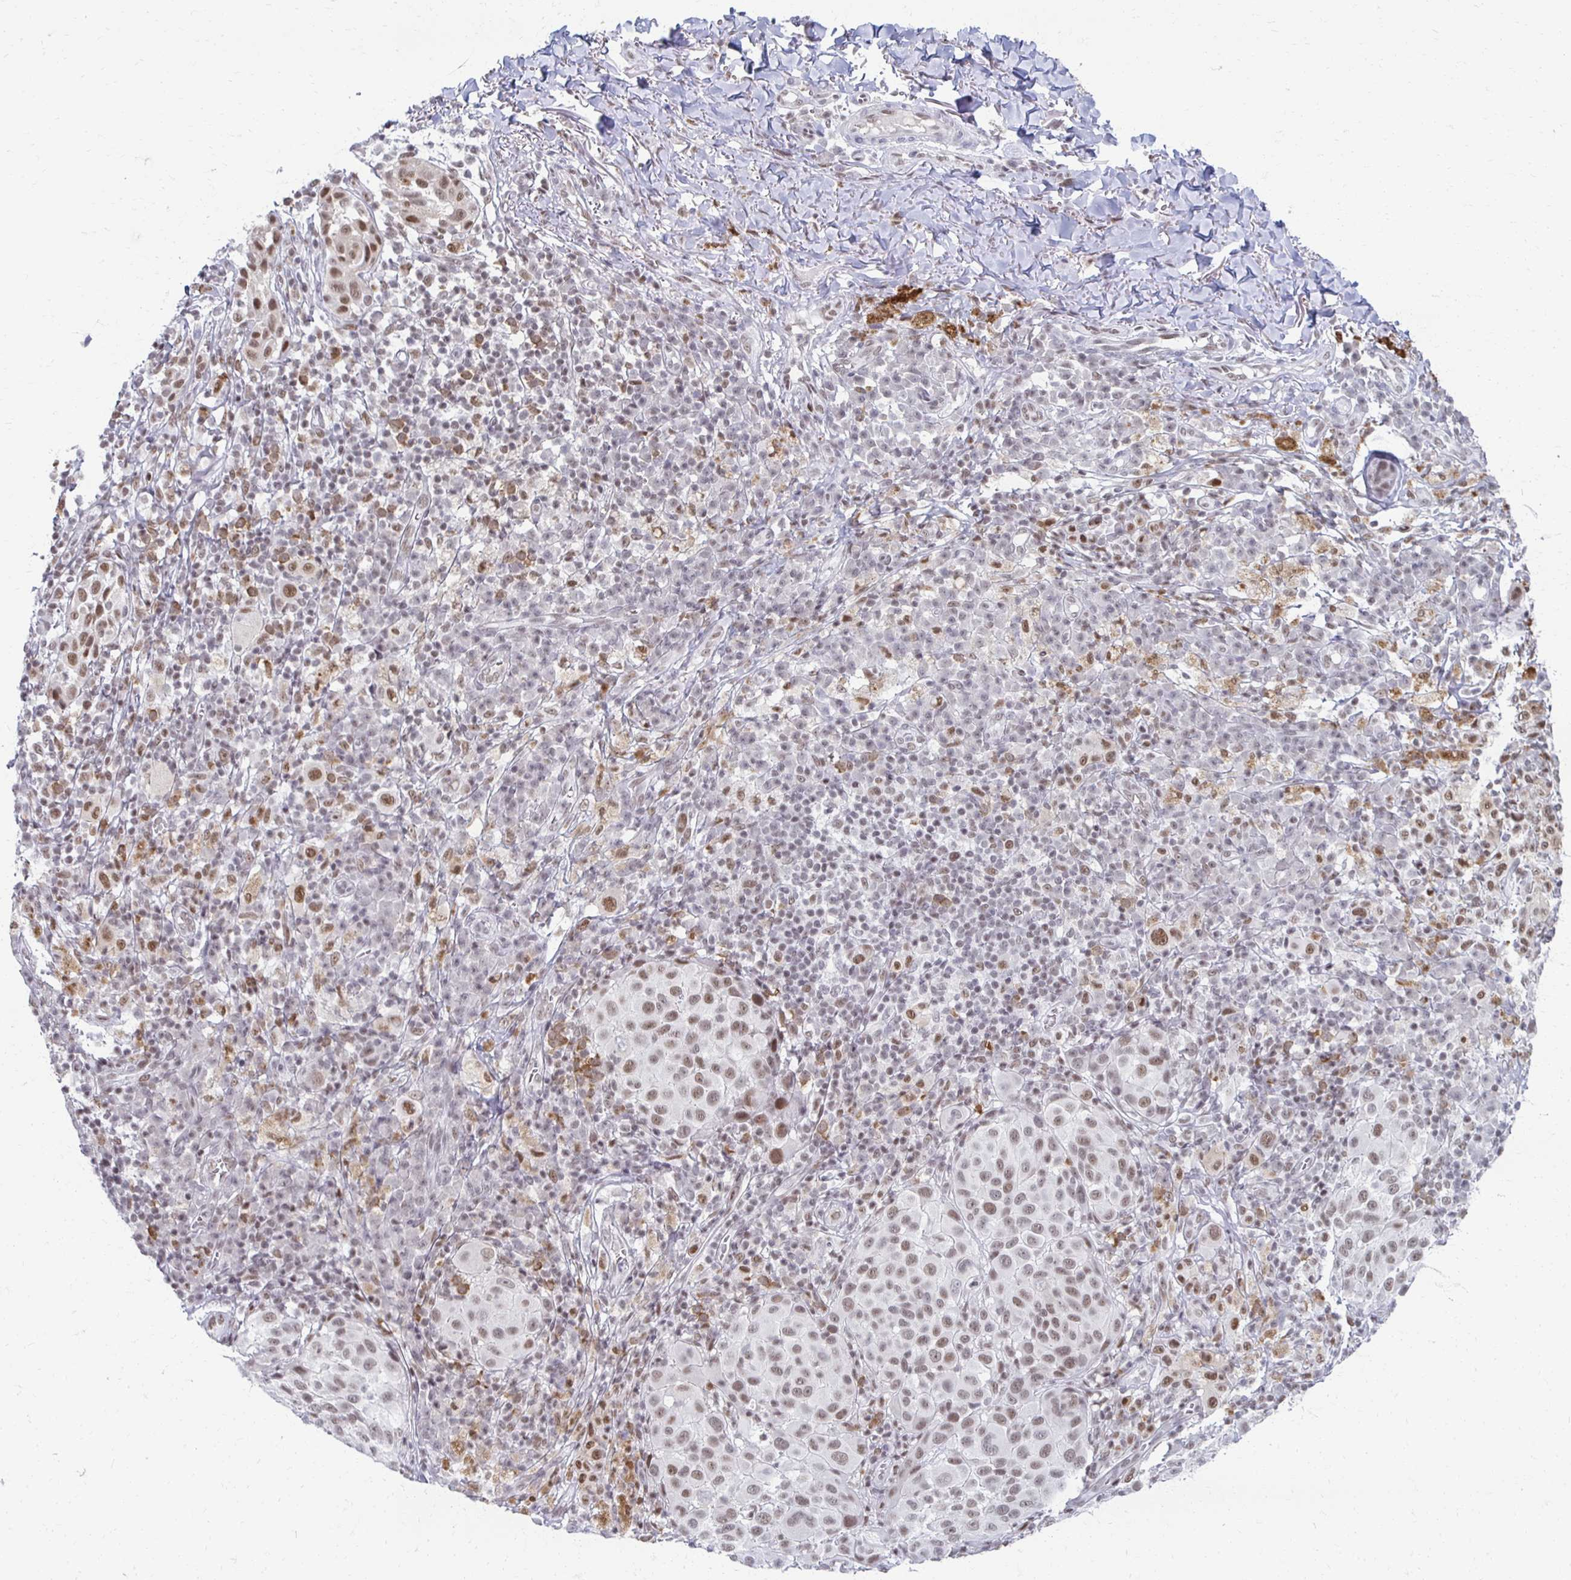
{"staining": {"intensity": "weak", "quantity": ">75%", "location": "nuclear"}, "tissue": "melanoma", "cell_type": "Tumor cells", "image_type": "cancer", "snomed": [{"axis": "morphology", "description": "Malignant melanoma, NOS"}, {"axis": "topography", "description": "Skin"}], "caption": "This photomicrograph exhibits immunohistochemistry (IHC) staining of human melanoma, with low weak nuclear staining in approximately >75% of tumor cells.", "gene": "IRF7", "patient": {"sex": "male", "age": 38}}